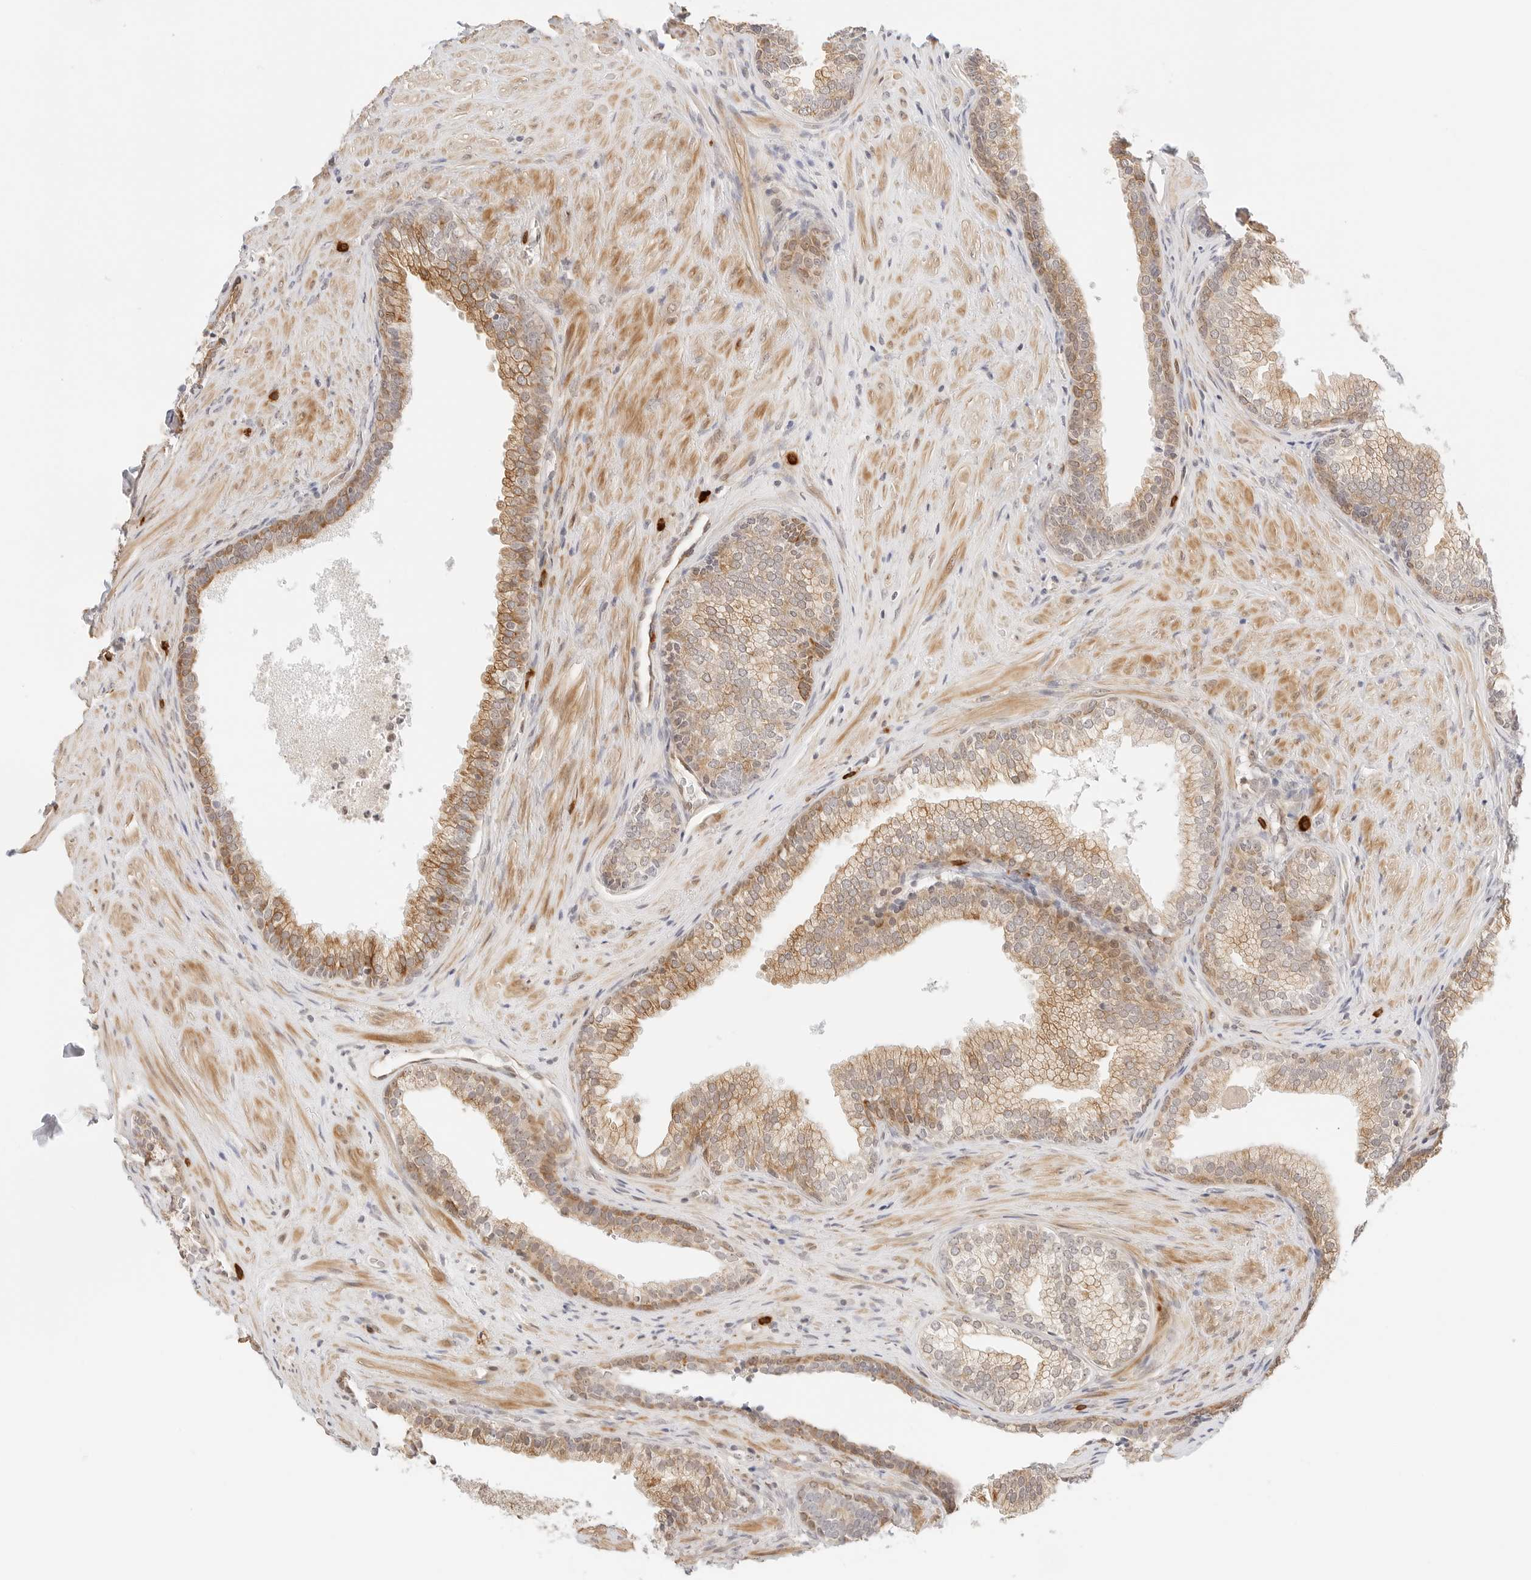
{"staining": {"intensity": "moderate", "quantity": ">75%", "location": "cytoplasmic/membranous"}, "tissue": "prostate", "cell_type": "Glandular cells", "image_type": "normal", "snomed": [{"axis": "morphology", "description": "Normal tissue, NOS"}, {"axis": "topography", "description": "Prostate"}], "caption": "IHC histopathology image of normal prostate: human prostate stained using immunohistochemistry (IHC) exhibits medium levels of moderate protein expression localized specifically in the cytoplasmic/membranous of glandular cells, appearing as a cytoplasmic/membranous brown color.", "gene": "TEKT2", "patient": {"sex": "male", "age": 76}}